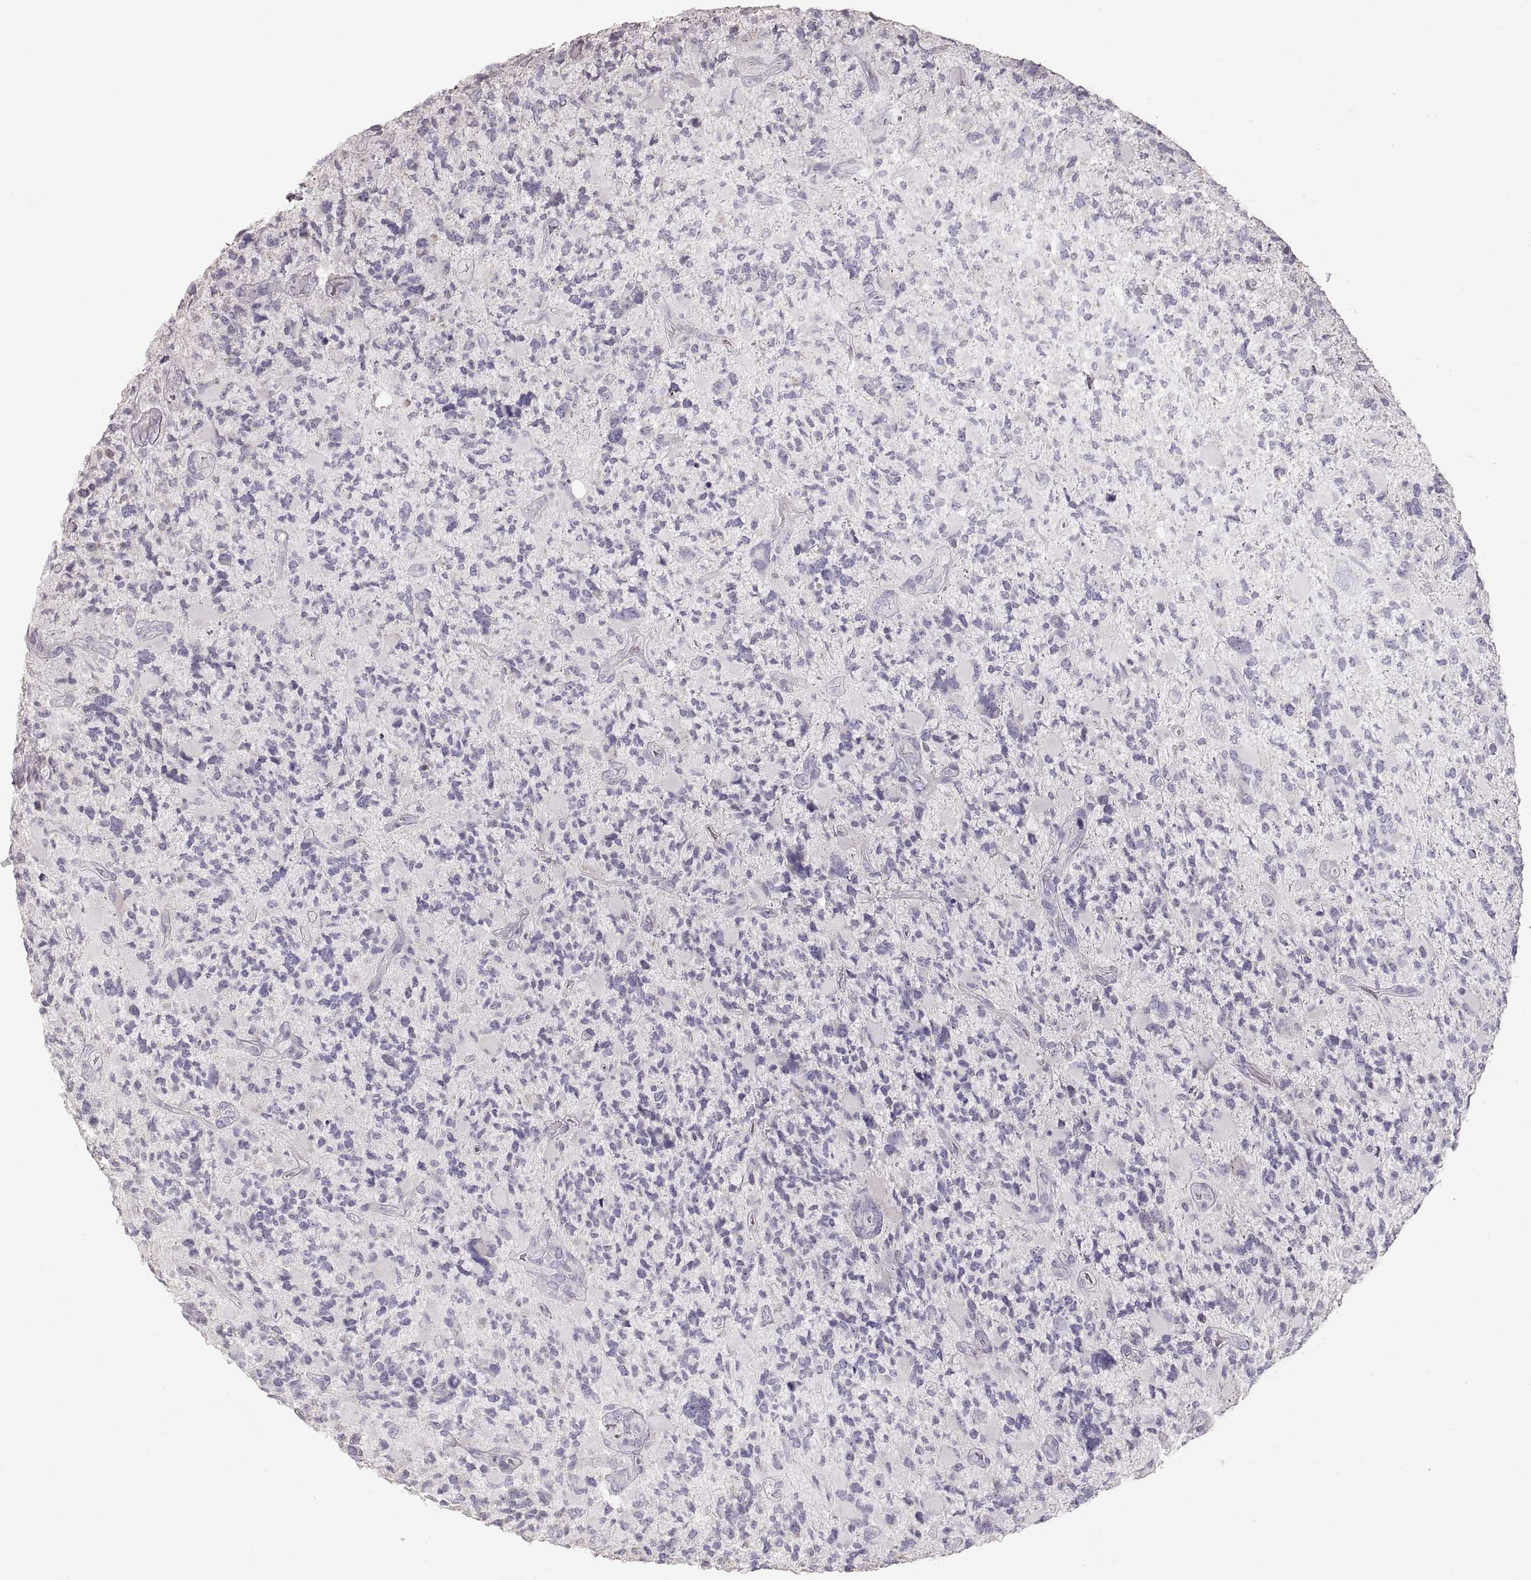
{"staining": {"intensity": "negative", "quantity": "none", "location": "none"}, "tissue": "glioma", "cell_type": "Tumor cells", "image_type": "cancer", "snomed": [{"axis": "morphology", "description": "Glioma, malignant, High grade"}, {"axis": "topography", "description": "Brain"}], "caption": "An IHC photomicrograph of glioma is shown. There is no staining in tumor cells of glioma.", "gene": "ZP3", "patient": {"sex": "female", "age": 71}}